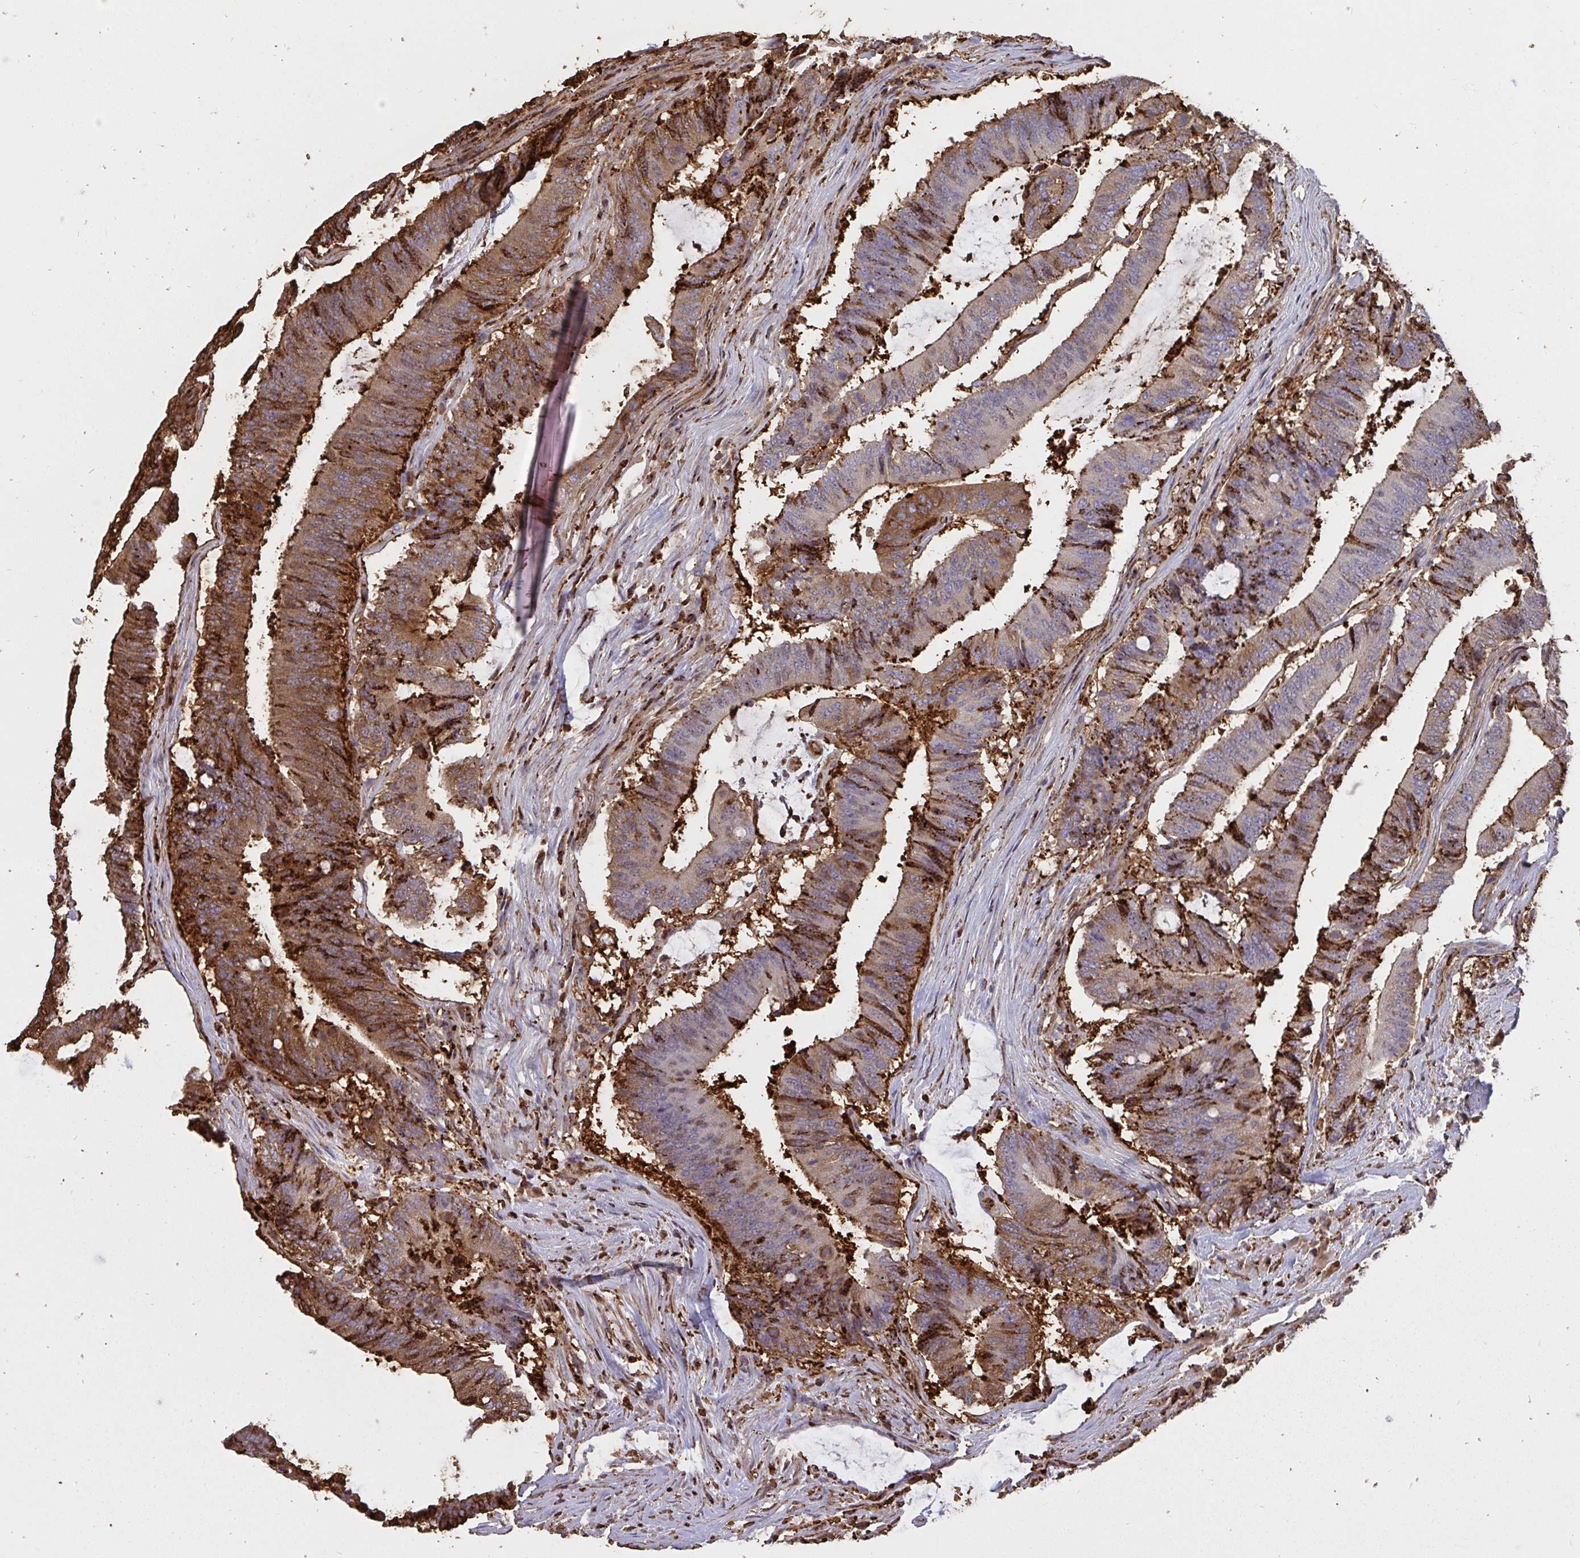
{"staining": {"intensity": "strong", "quantity": "25%-75%", "location": "cytoplasmic/membranous"}, "tissue": "colorectal cancer", "cell_type": "Tumor cells", "image_type": "cancer", "snomed": [{"axis": "morphology", "description": "Adenocarcinoma, NOS"}, {"axis": "topography", "description": "Colon"}], "caption": "Immunohistochemical staining of human adenocarcinoma (colorectal) shows high levels of strong cytoplasmic/membranous positivity in approximately 25%-75% of tumor cells.", "gene": "CFL1", "patient": {"sex": "female", "age": 43}}